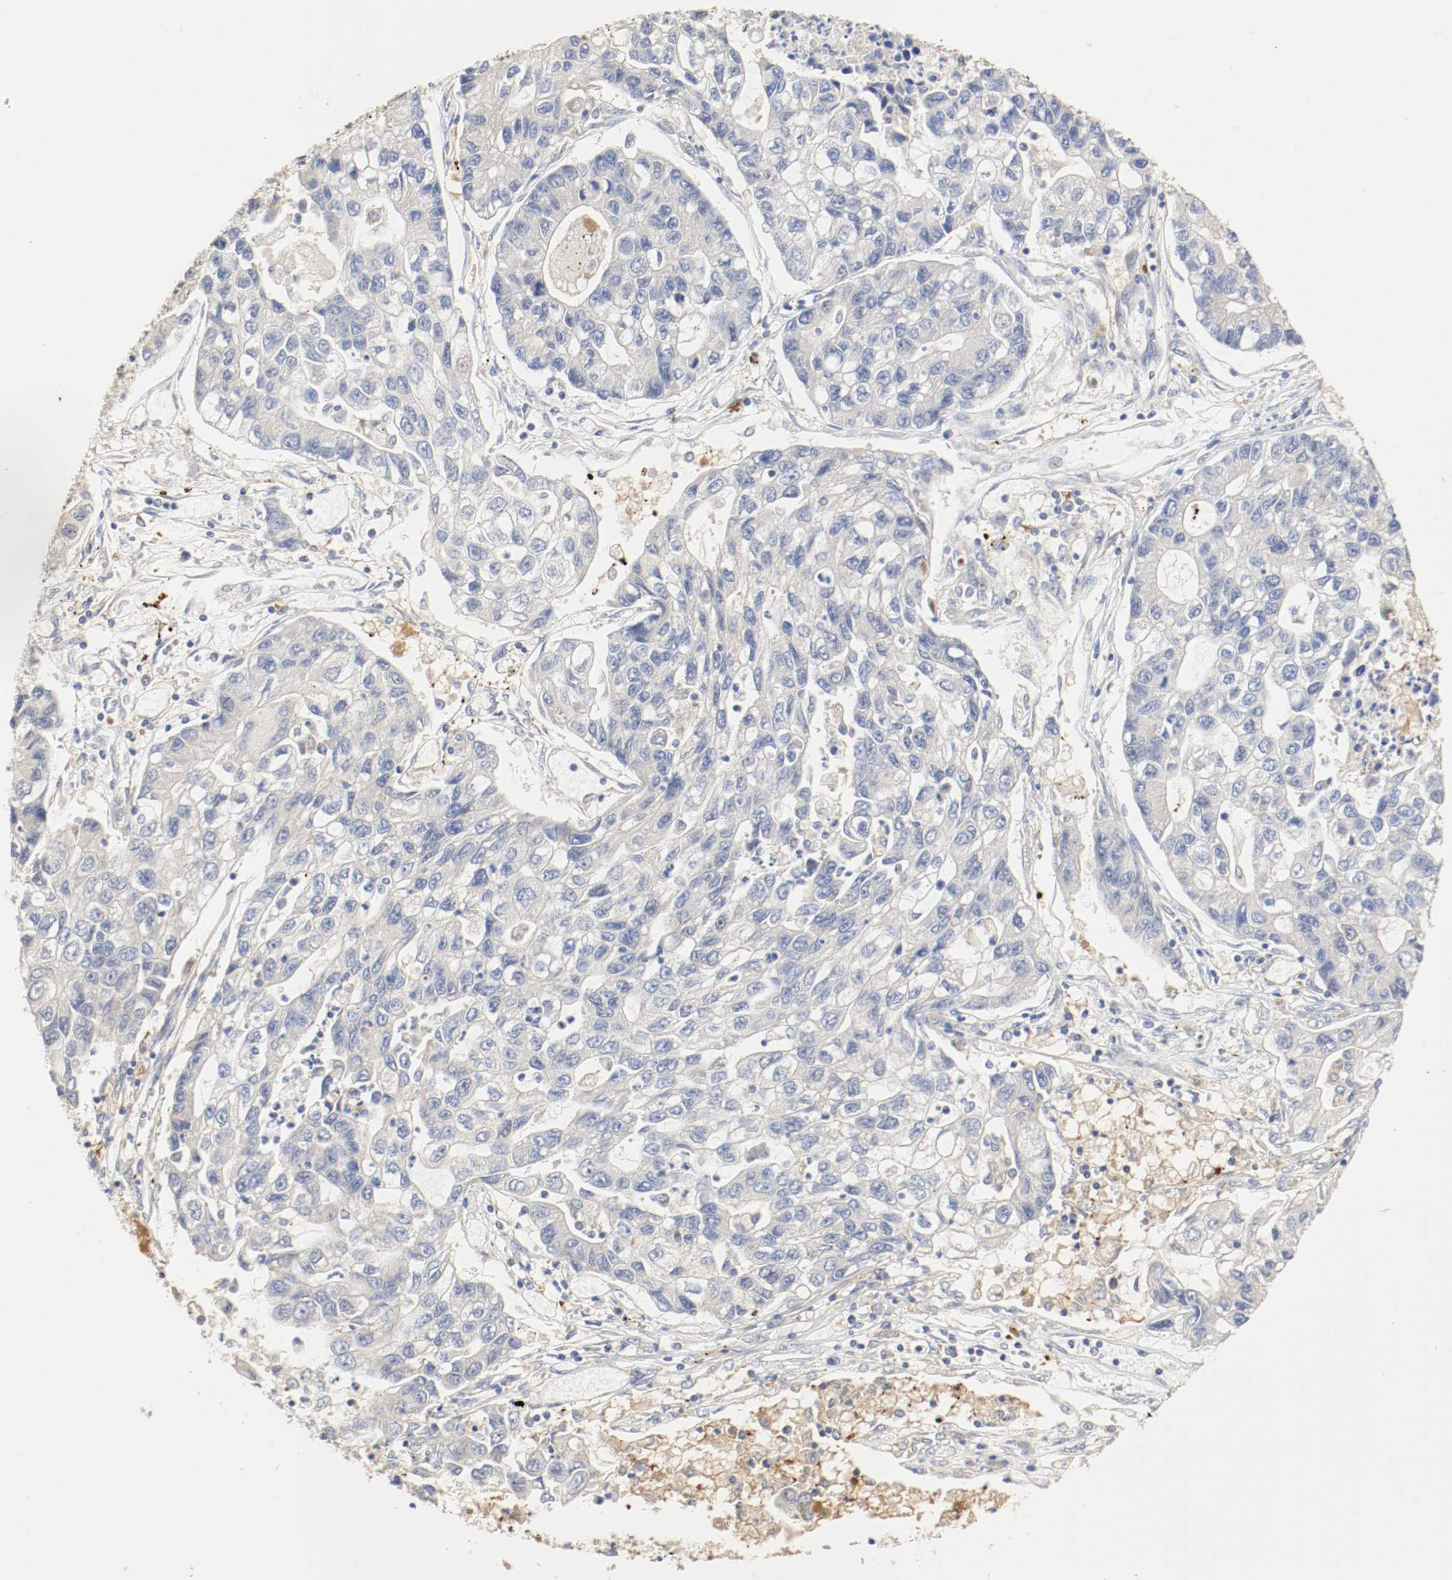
{"staining": {"intensity": "weak", "quantity": "<25%", "location": "cytoplasmic/membranous"}, "tissue": "lung cancer", "cell_type": "Tumor cells", "image_type": "cancer", "snomed": [{"axis": "morphology", "description": "Adenocarcinoma, NOS"}, {"axis": "topography", "description": "Lung"}], "caption": "DAB (3,3'-diaminobenzidine) immunohistochemical staining of human lung adenocarcinoma exhibits no significant expression in tumor cells. The staining was performed using DAB to visualize the protein expression in brown, while the nuclei were stained in blue with hematoxylin (Magnification: 20x).", "gene": "GIT1", "patient": {"sex": "female", "age": 51}}